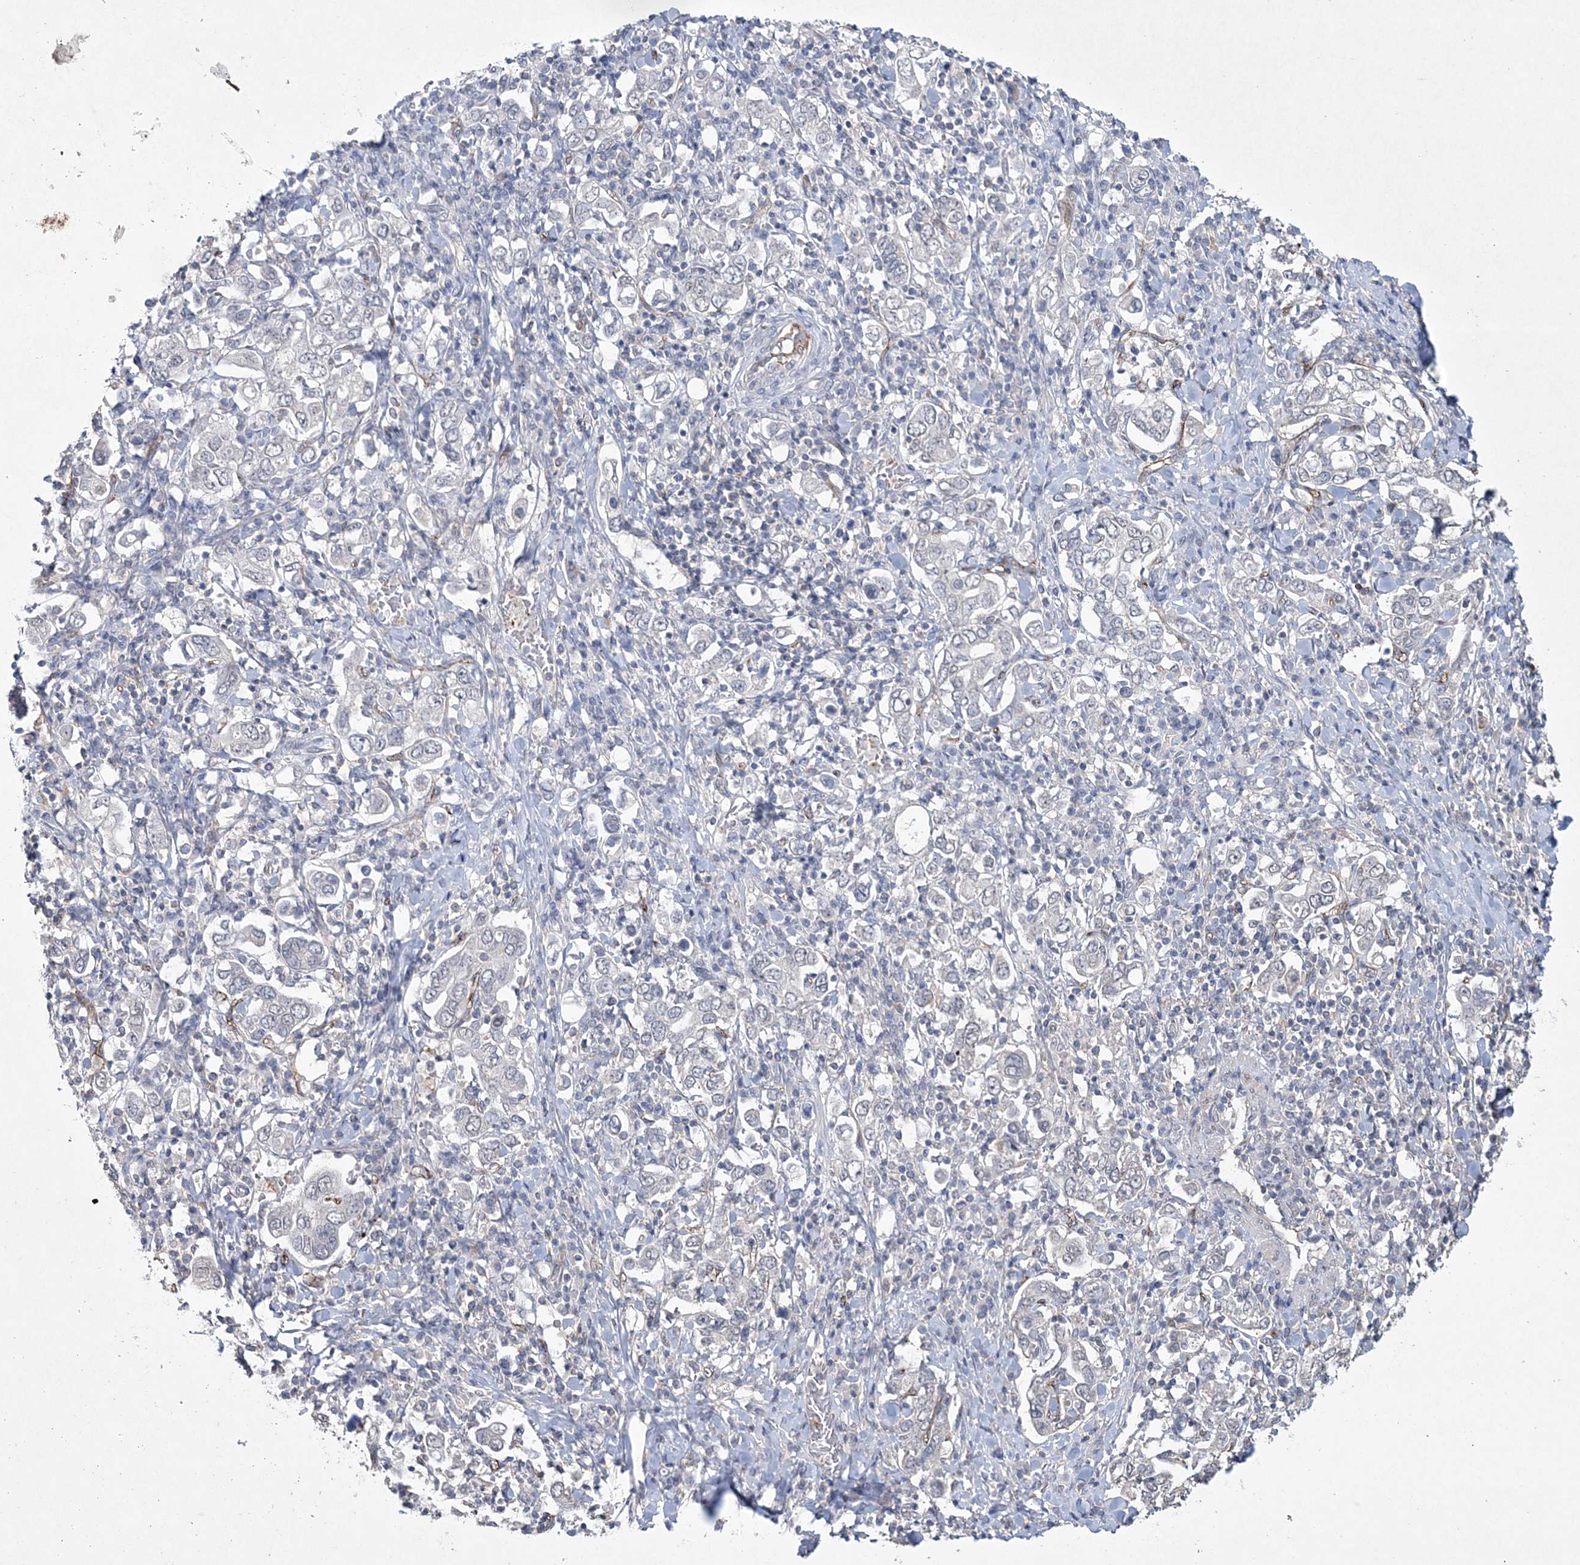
{"staining": {"intensity": "negative", "quantity": "none", "location": "none"}, "tissue": "stomach cancer", "cell_type": "Tumor cells", "image_type": "cancer", "snomed": [{"axis": "morphology", "description": "Adenocarcinoma, NOS"}, {"axis": "topography", "description": "Stomach, upper"}], "caption": "DAB (3,3'-diaminobenzidine) immunohistochemical staining of stomach cancer (adenocarcinoma) displays no significant staining in tumor cells.", "gene": "DPCD", "patient": {"sex": "male", "age": 62}}